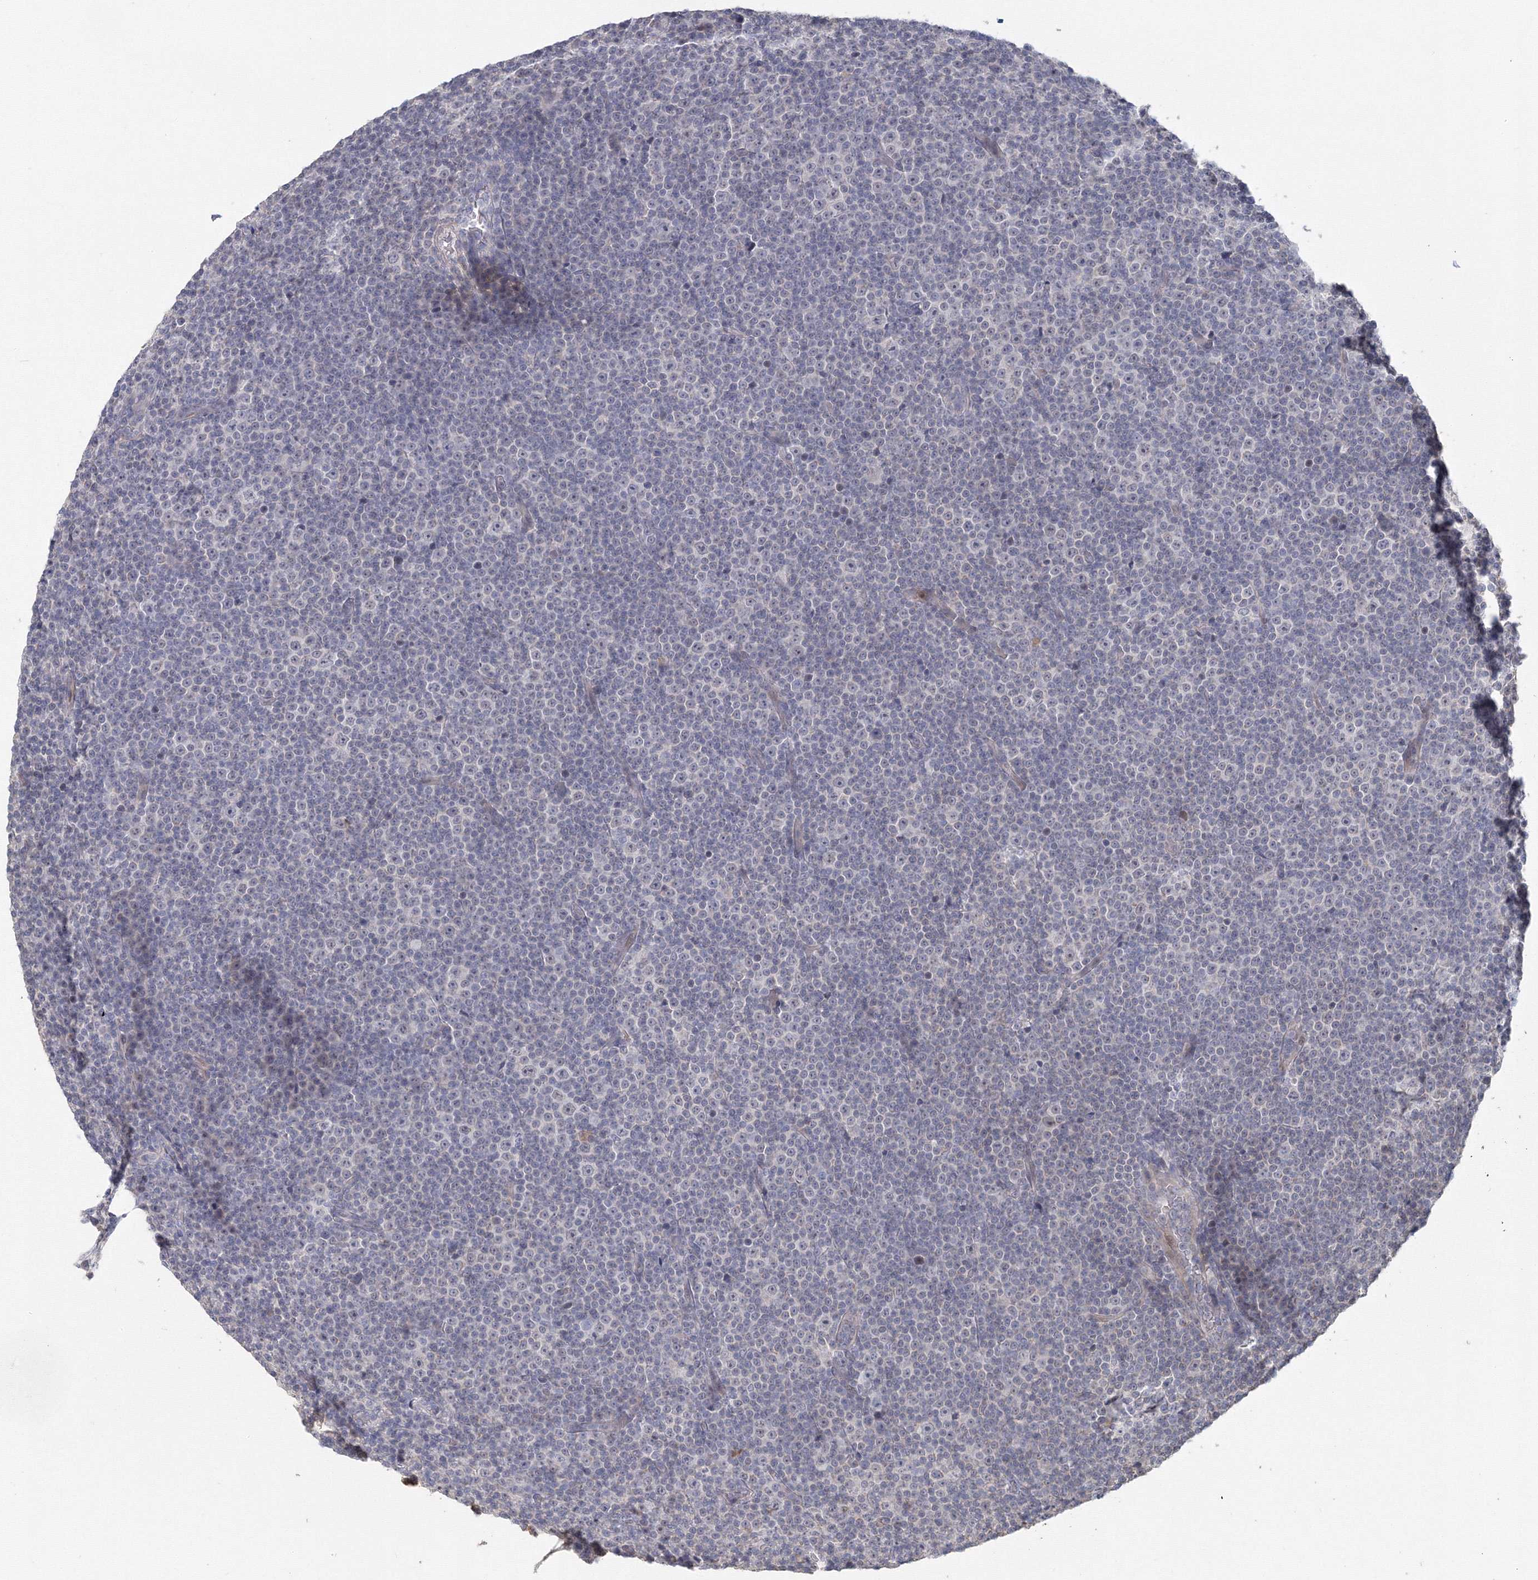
{"staining": {"intensity": "negative", "quantity": "none", "location": "none"}, "tissue": "lymphoma", "cell_type": "Tumor cells", "image_type": "cancer", "snomed": [{"axis": "morphology", "description": "Malignant lymphoma, non-Hodgkin's type, Low grade"}, {"axis": "topography", "description": "Lymph node"}], "caption": "Immunohistochemistry (IHC) of lymphoma demonstrates no staining in tumor cells.", "gene": "TACC2", "patient": {"sex": "female", "age": 67}}